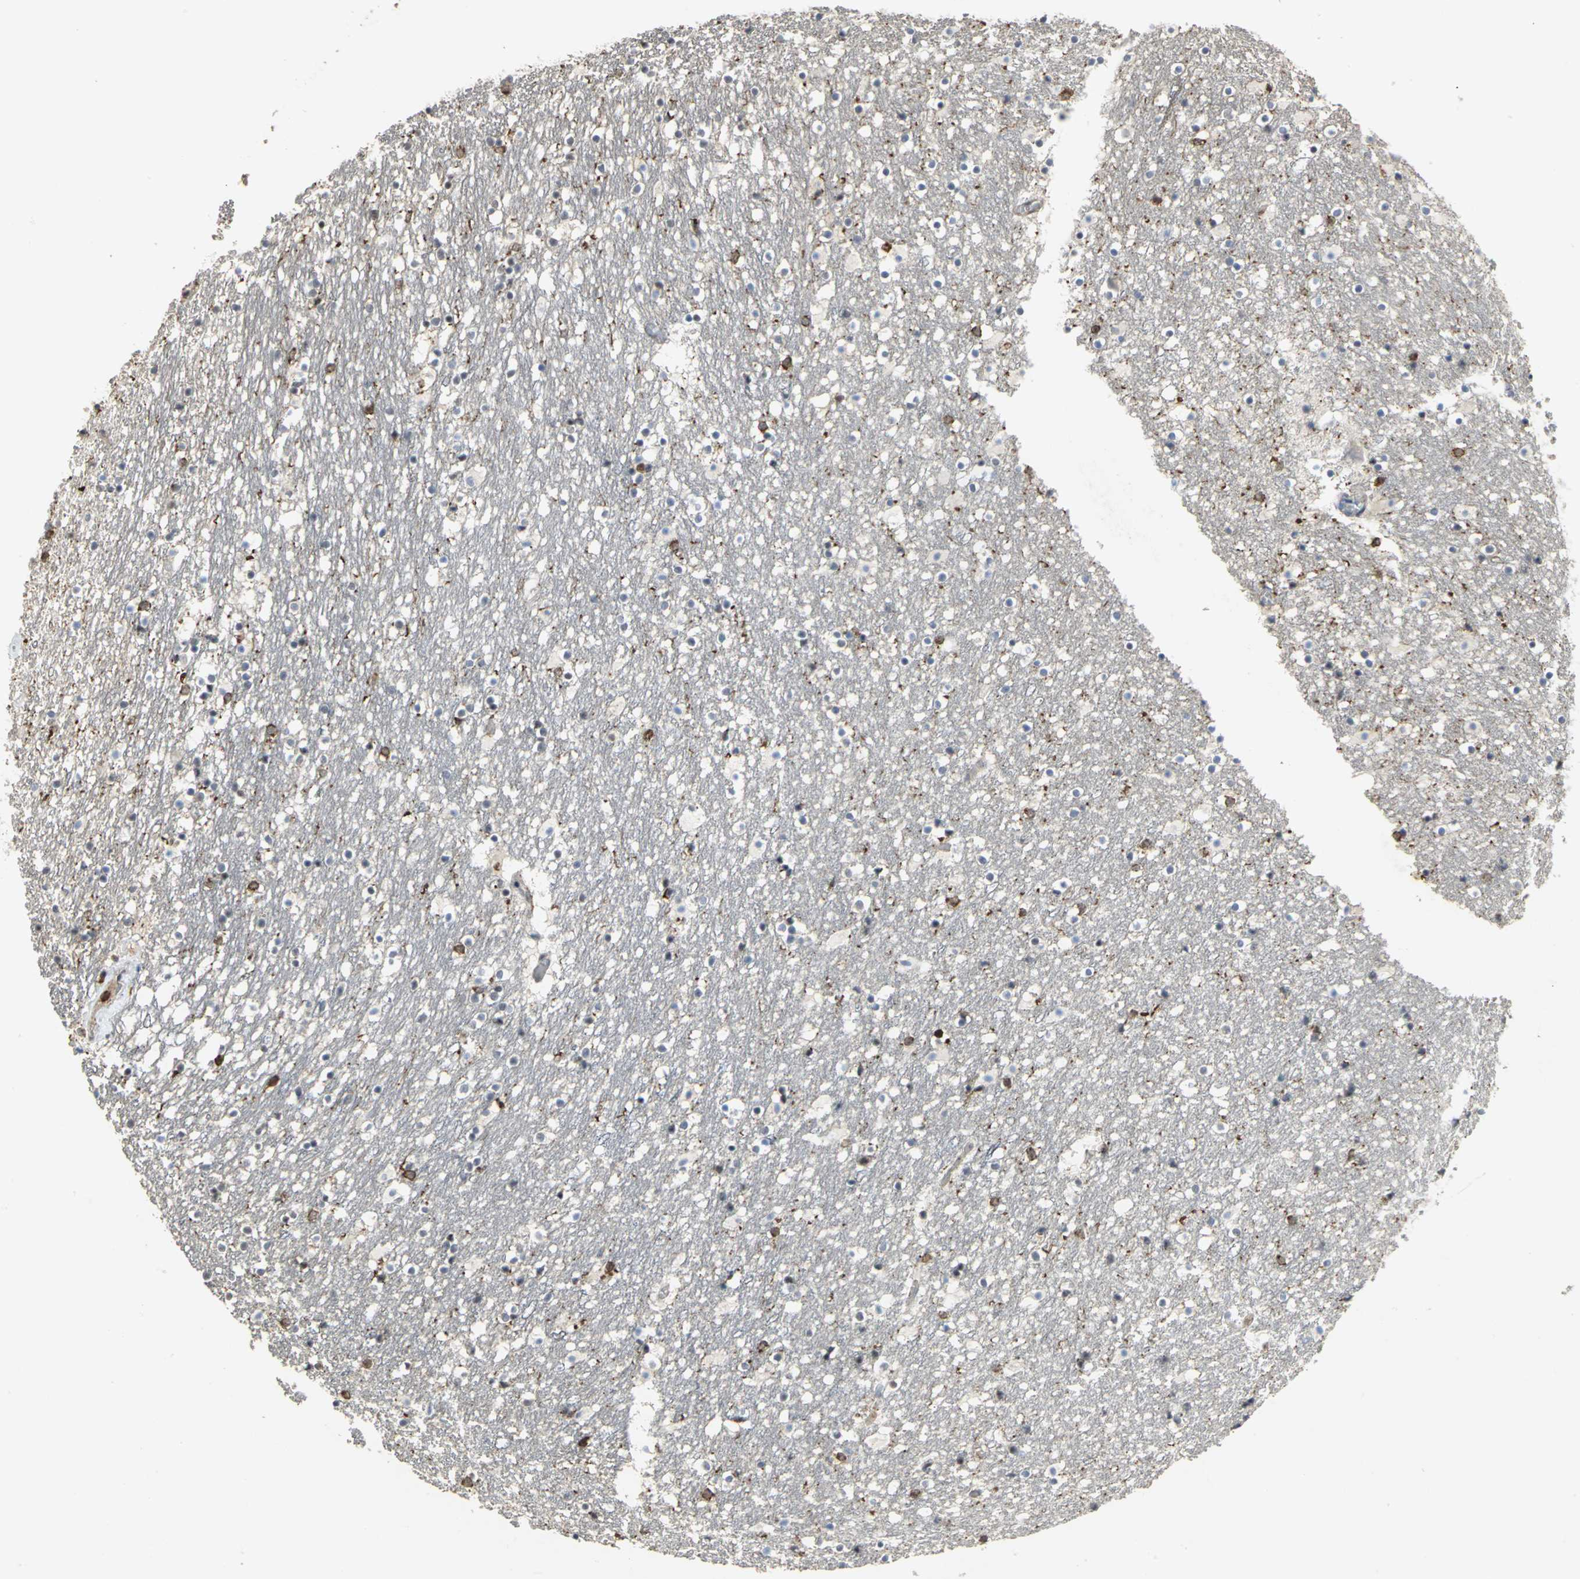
{"staining": {"intensity": "strong", "quantity": "<25%", "location": "cytoplasmic/membranous"}, "tissue": "caudate", "cell_type": "Glial cells", "image_type": "normal", "snomed": [{"axis": "morphology", "description": "Normal tissue, NOS"}, {"axis": "topography", "description": "Lateral ventricle wall"}], "caption": "Caudate stained with IHC displays strong cytoplasmic/membranous expression in about <25% of glial cells.", "gene": "SKAP2", "patient": {"sex": "male", "age": 45}}